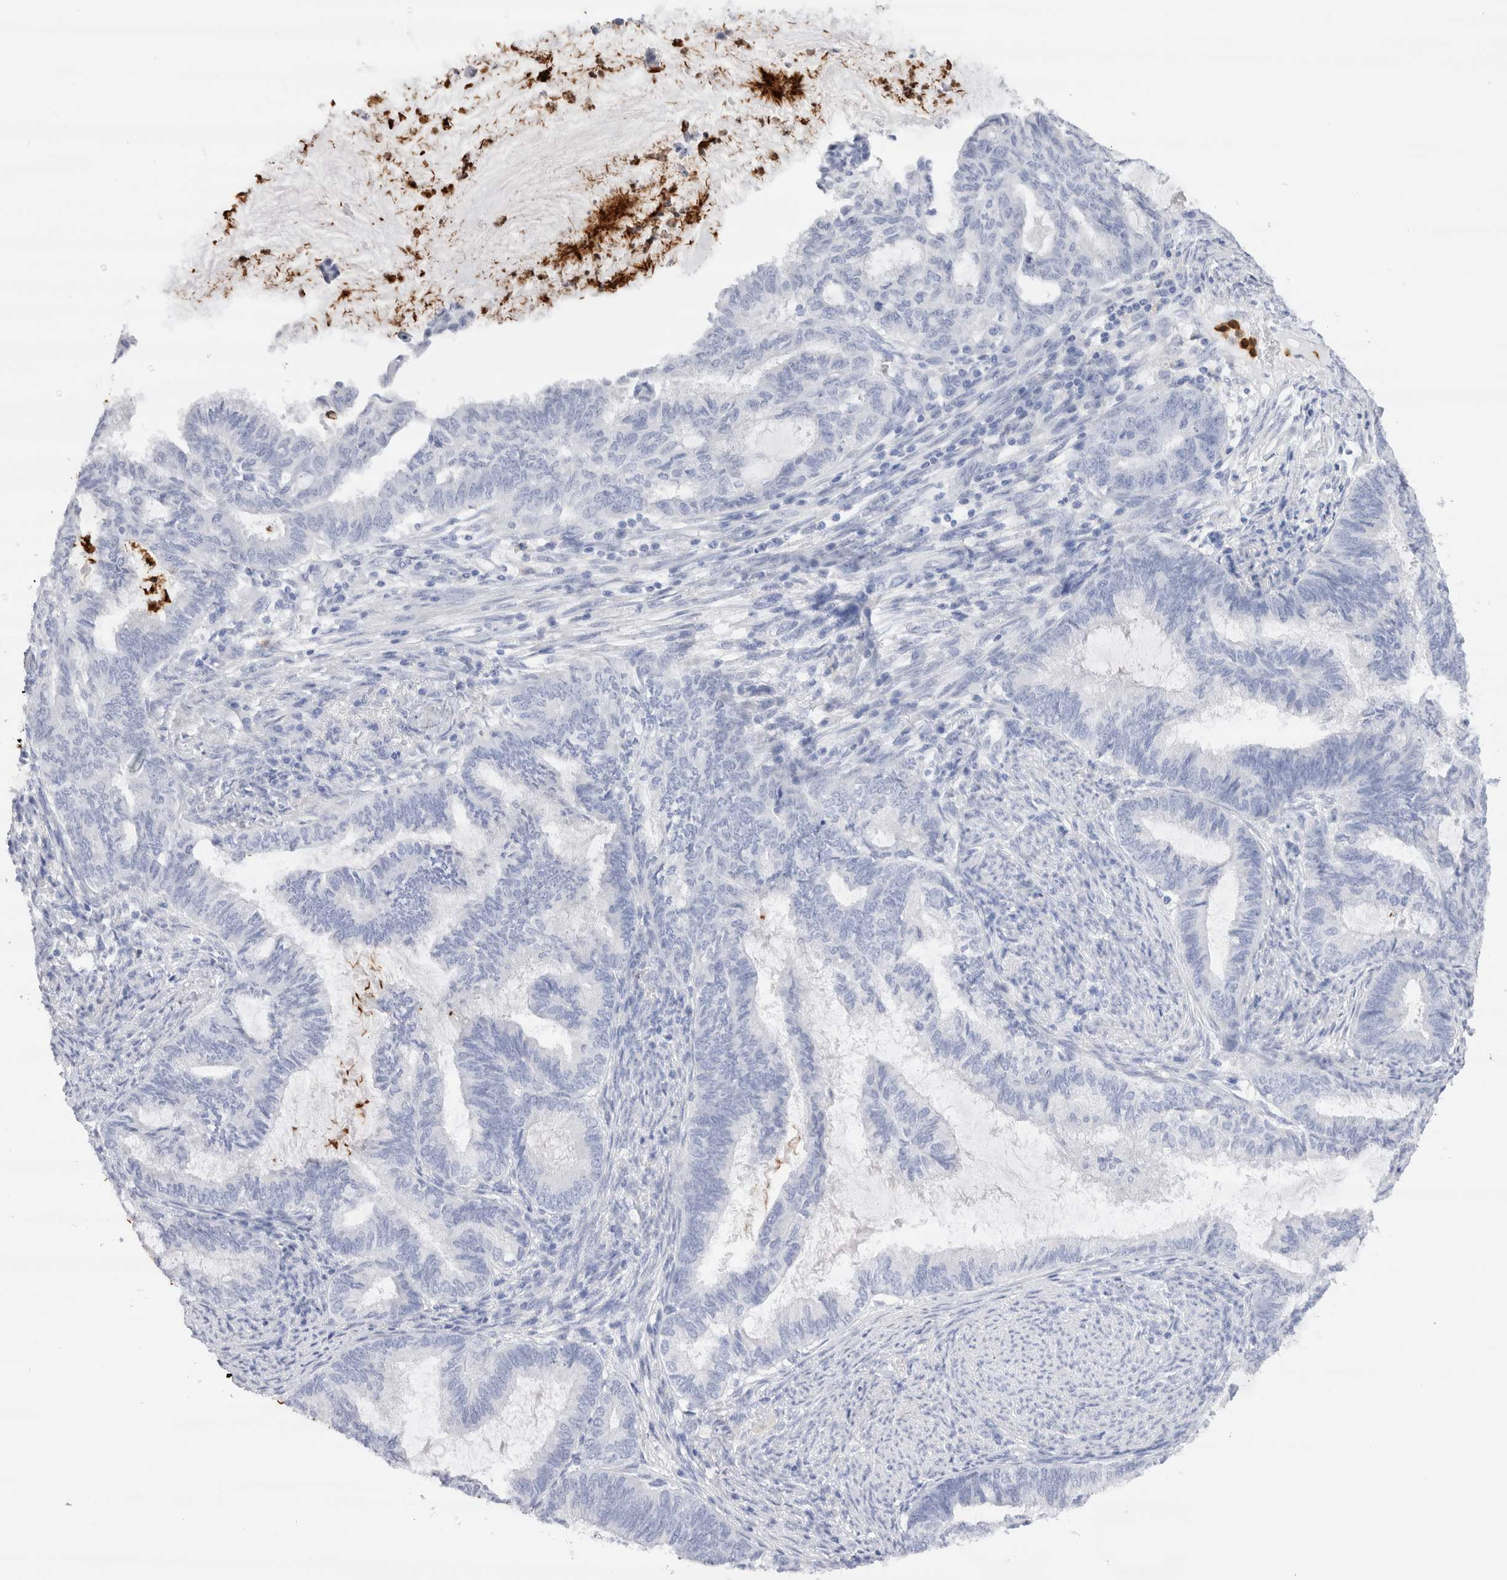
{"staining": {"intensity": "negative", "quantity": "none", "location": "none"}, "tissue": "endometrial cancer", "cell_type": "Tumor cells", "image_type": "cancer", "snomed": [{"axis": "morphology", "description": "Adenocarcinoma, NOS"}, {"axis": "topography", "description": "Endometrium"}], "caption": "IHC histopathology image of neoplastic tissue: human adenocarcinoma (endometrial) stained with DAB (3,3'-diaminobenzidine) shows no significant protein positivity in tumor cells.", "gene": "SLC10A5", "patient": {"sex": "female", "age": 86}}